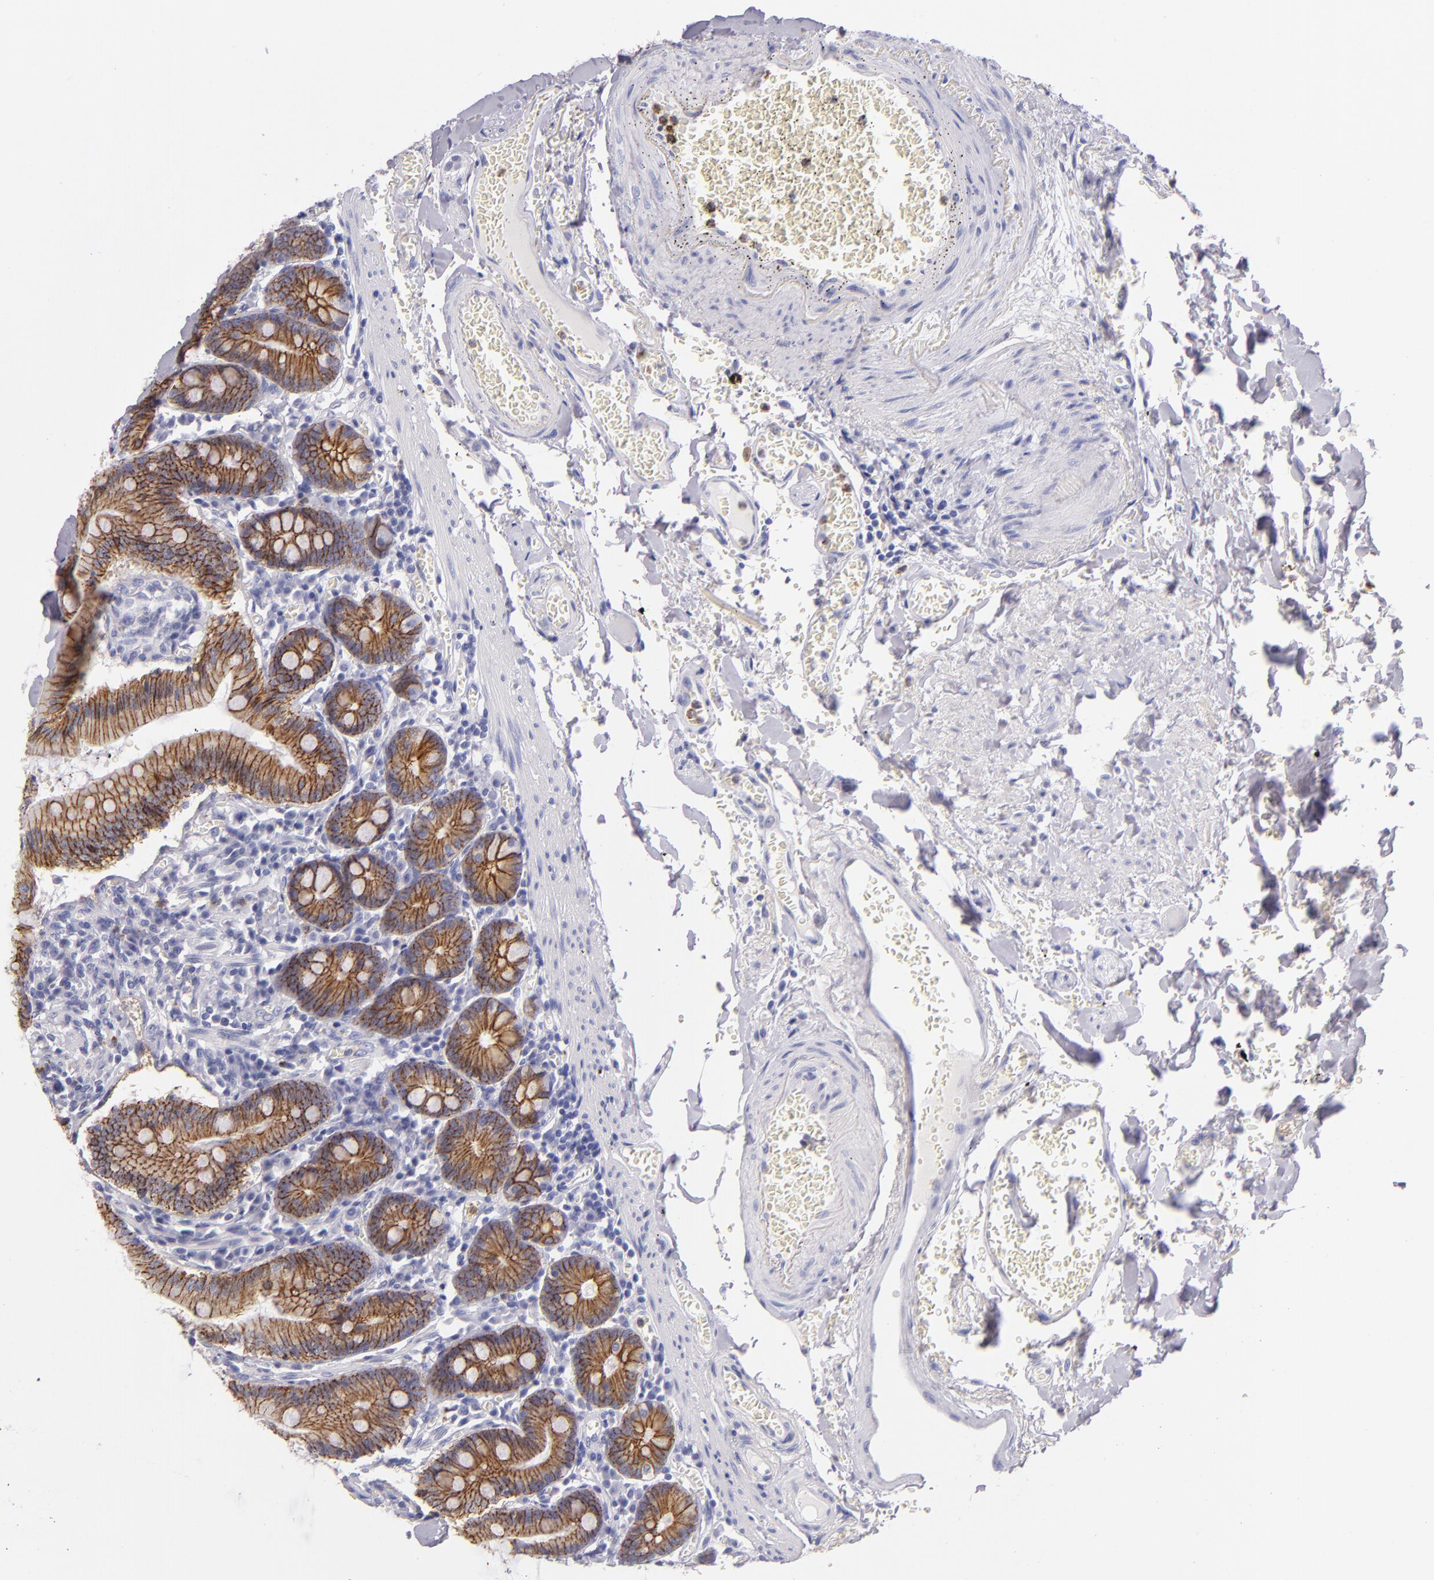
{"staining": {"intensity": "strong", "quantity": ">75%", "location": "cytoplasmic/membranous"}, "tissue": "small intestine", "cell_type": "Glandular cells", "image_type": "normal", "snomed": [{"axis": "morphology", "description": "Normal tissue, NOS"}, {"axis": "topography", "description": "Small intestine"}], "caption": "Immunohistochemical staining of unremarkable human small intestine shows >75% levels of strong cytoplasmic/membranous protein staining in about >75% of glandular cells.", "gene": "CDH3", "patient": {"sex": "male", "age": 71}}